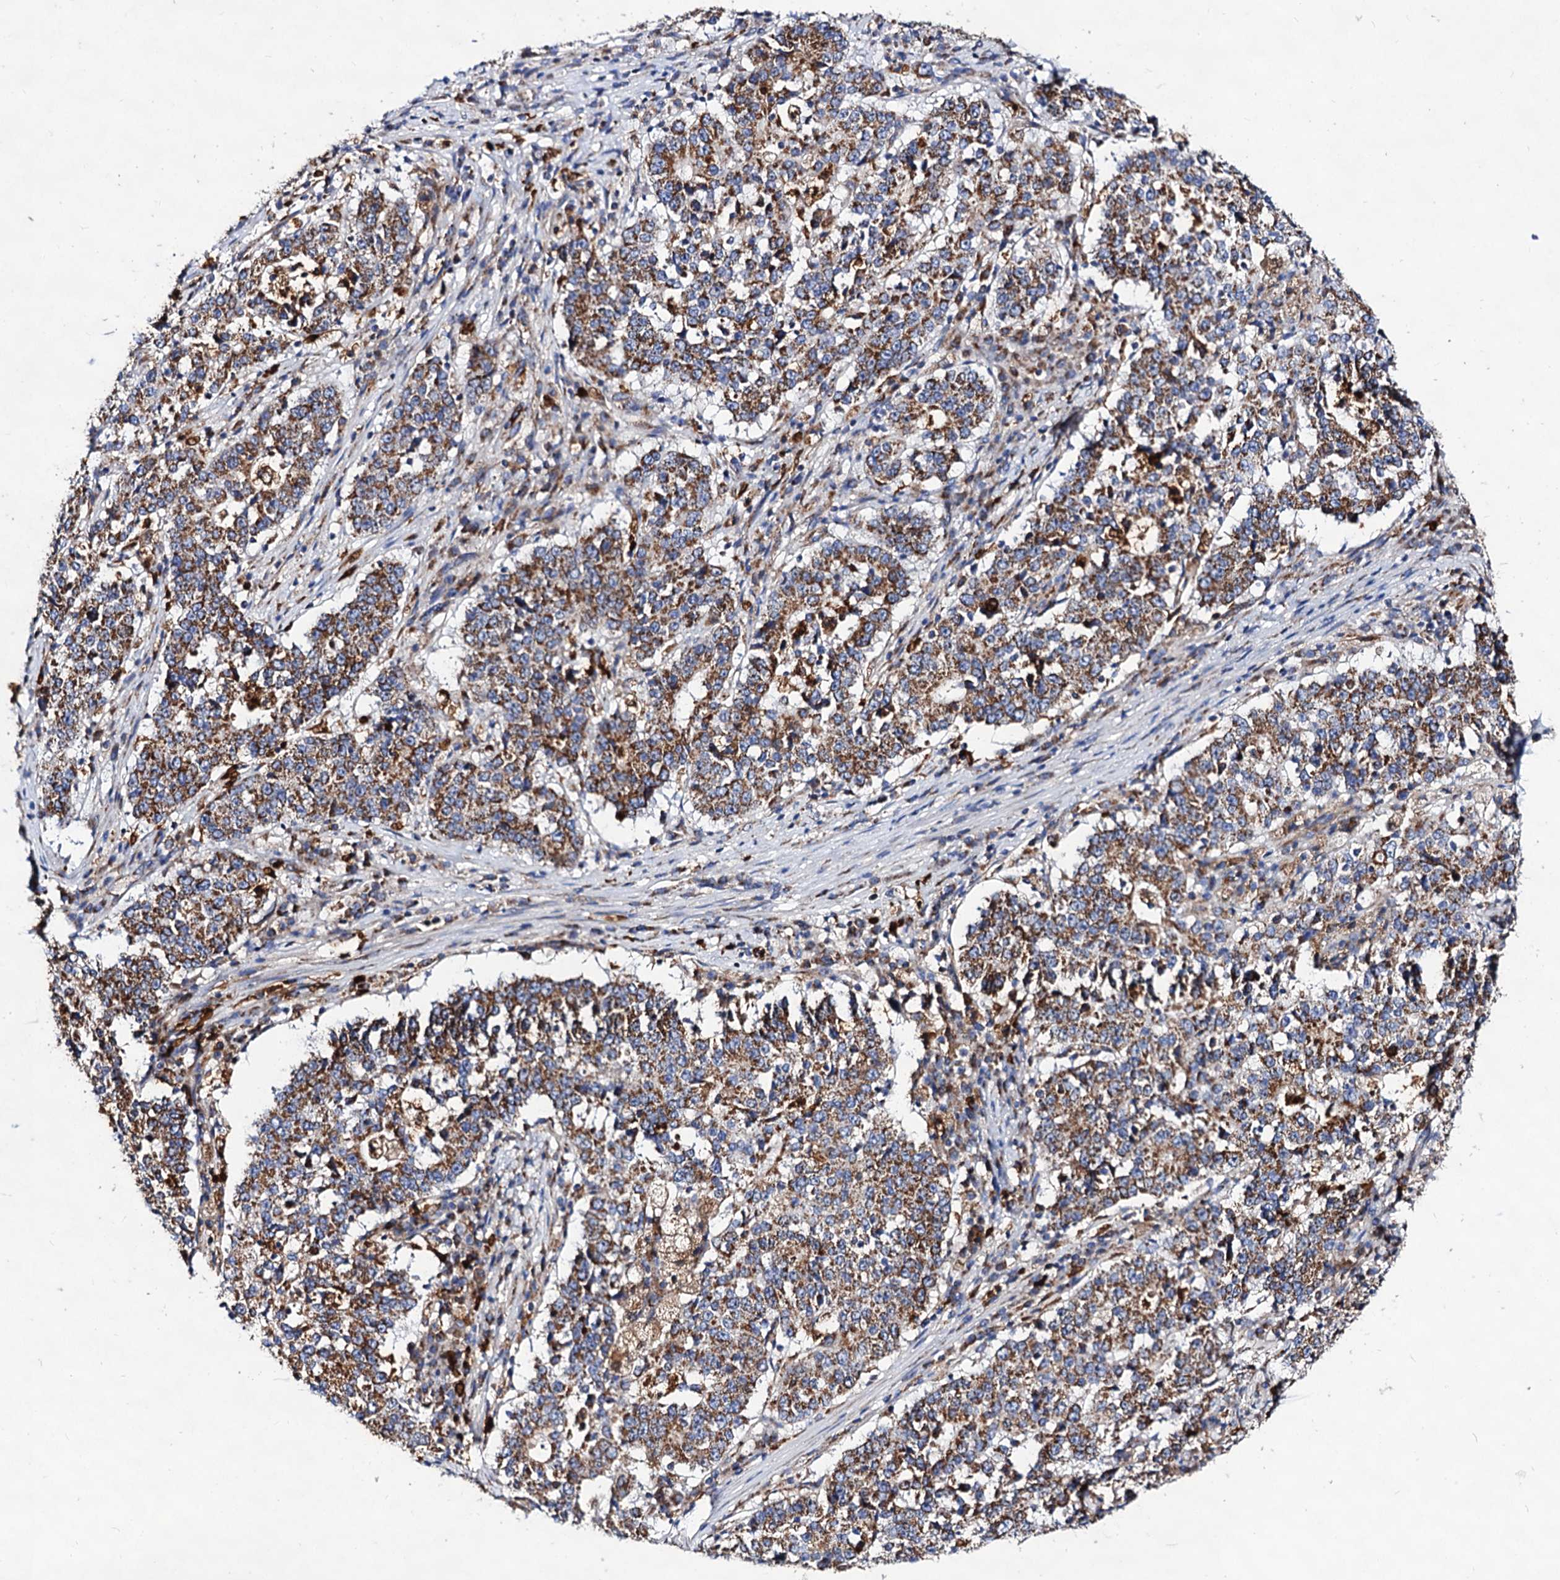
{"staining": {"intensity": "moderate", "quantity": ">75%", "location": "cytoplasmic/membranous"}, "tissue": "stomach cancer", "cell_type": "Tumor cells", "image_type": "cancer", "snomed": [{"axis": "morphology", "description": "Adenocarcinoma, NOS"}, {"axis": "topography", "description": "Stomach"}], "caption": "DAB immunohistochemical staining of human stomach cancer (adenocarcinoma) demonstrates moderate cytoplasmic/membranous protein staining in approximately >75% of tumor cells.", "gene": "ACAD9", "patient": {"sex": "male", "age": 59}}